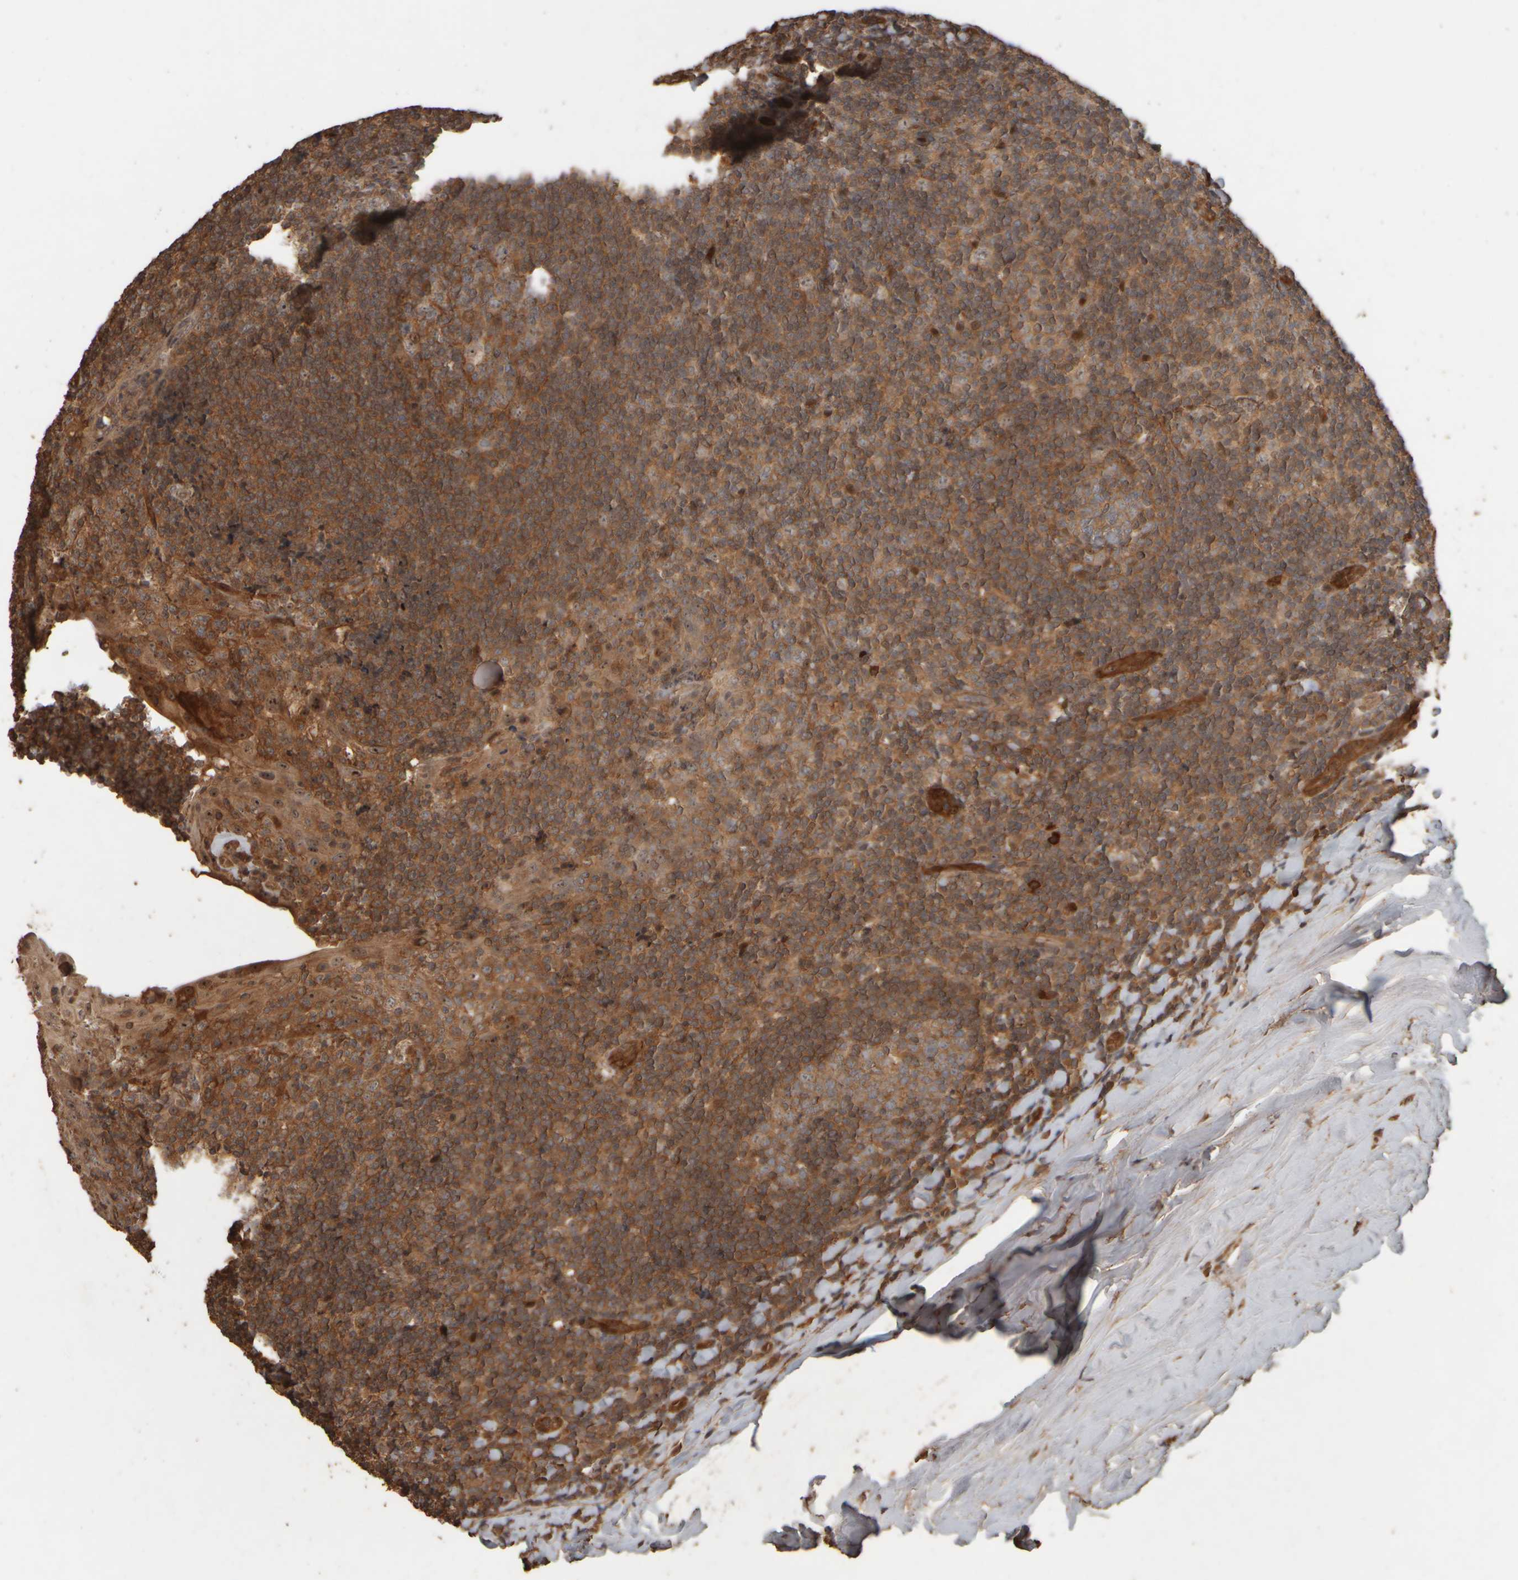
{"staining": {"intensity": "moderate", "quantity": ">75%", "location": "cytoplasmic/membranous"}, "tissue": "tonsil", "cell_type": "Germinal center cells", "image_type": "normal", "snomed": [{"axis": "morphology", "description": "Normal tissue, NOS"}, {"axis": "topography", "description": "Tonsil"}], "caption": "The image displays a brown stain indicating the presence of a protein in the cytoplasmic/membranous of germinal center cells in tonsil. Immunohistochemistry stains the protein of interest in brown and the nuclei are stained blue.", "gene": "SPHK1", "patient": {"sex": "male", "age": 37}}